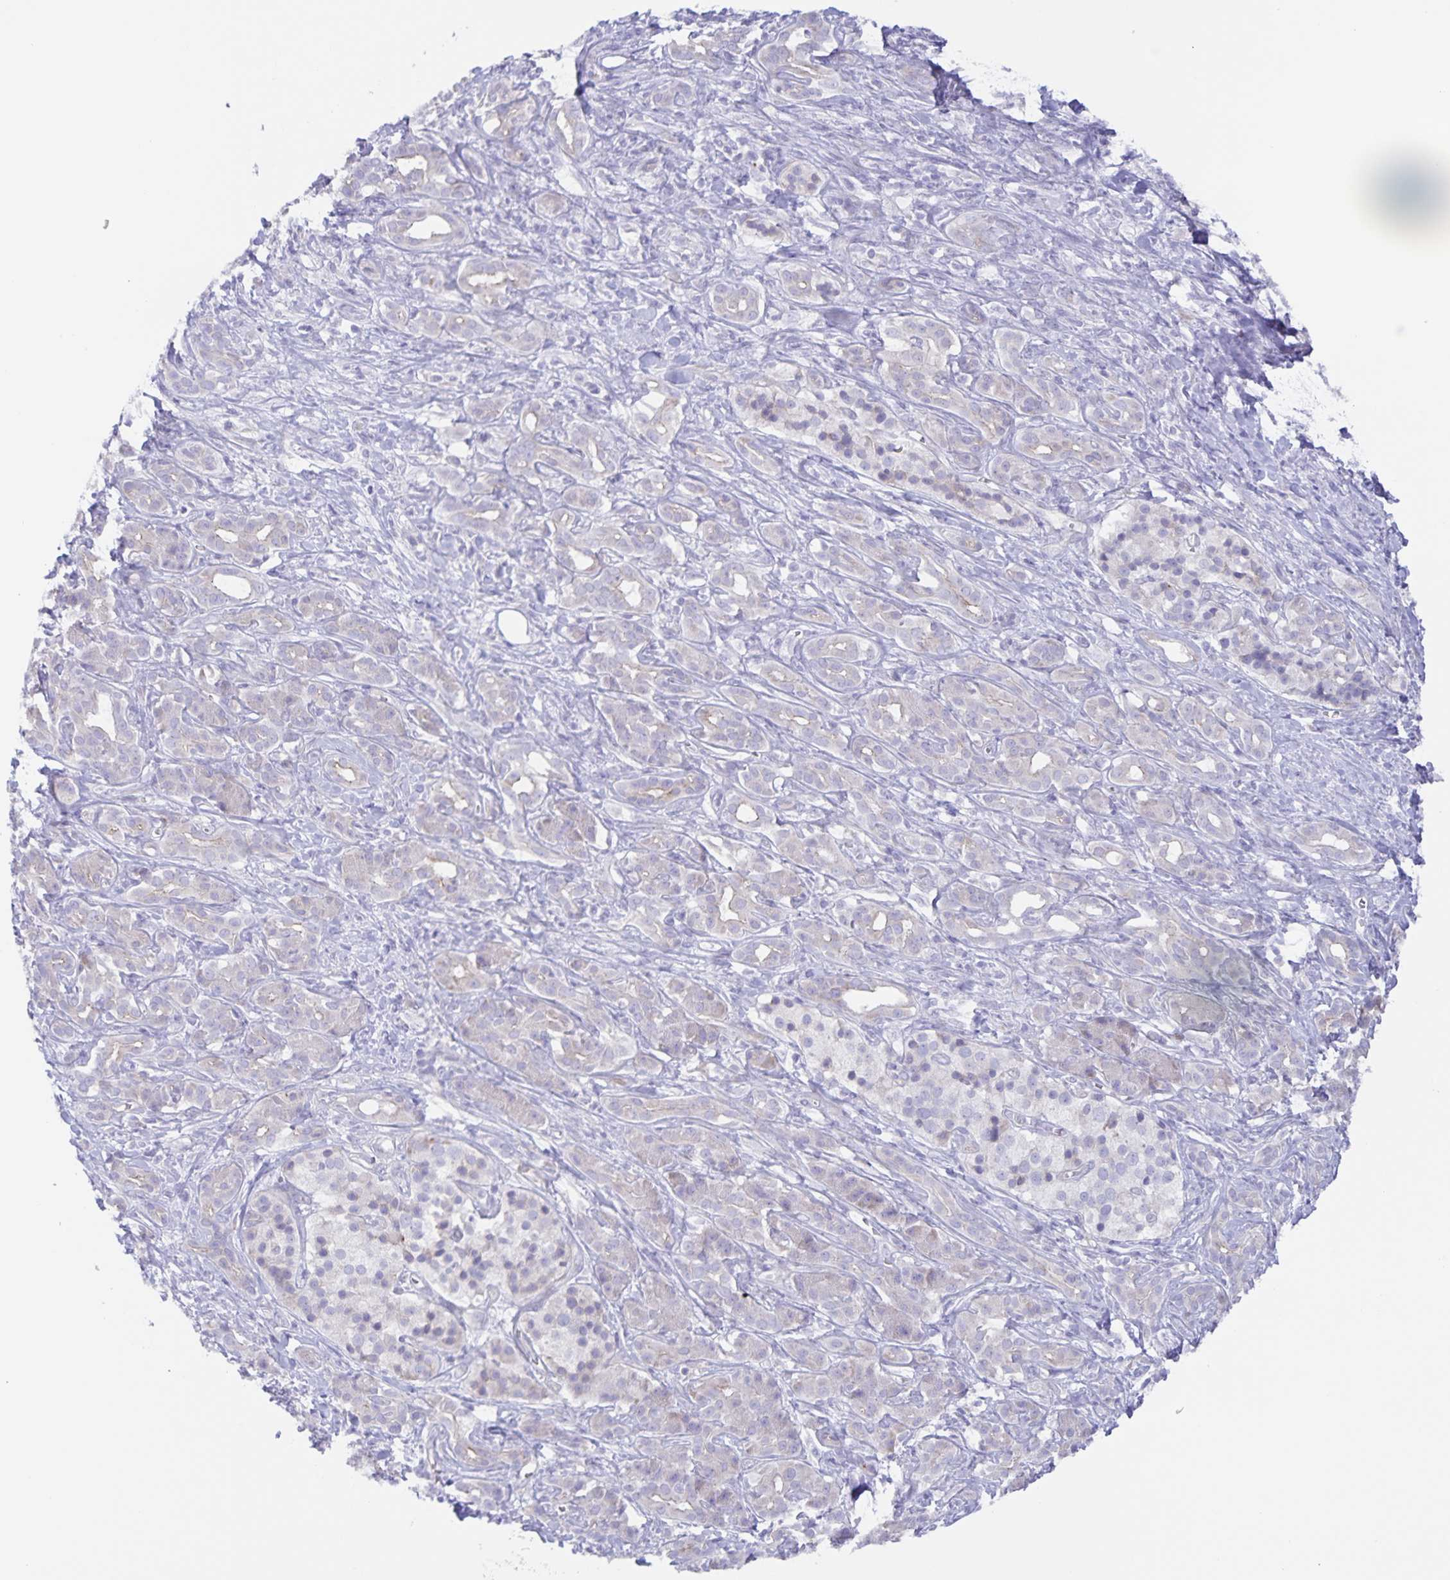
{"staining": {"intensity": "negative", "quantity": "none", "location": "none"}, "tissue": "pancreatic cancer", "cell_type": "Tumor cells", "image_type": "cancer", "snomed": [{"axis": "morphology", "description": "Adenocarcinoma, NOS"}, {"axis": "topography", "description": "Pancreas"}], "caption": "This is a image of immunohistochemistry (IHC) staining of pancreatic cancer, which shows no staining in tumor cells.", "gene": "AQP4", "patient": {"sex": "male", "age": 61}}